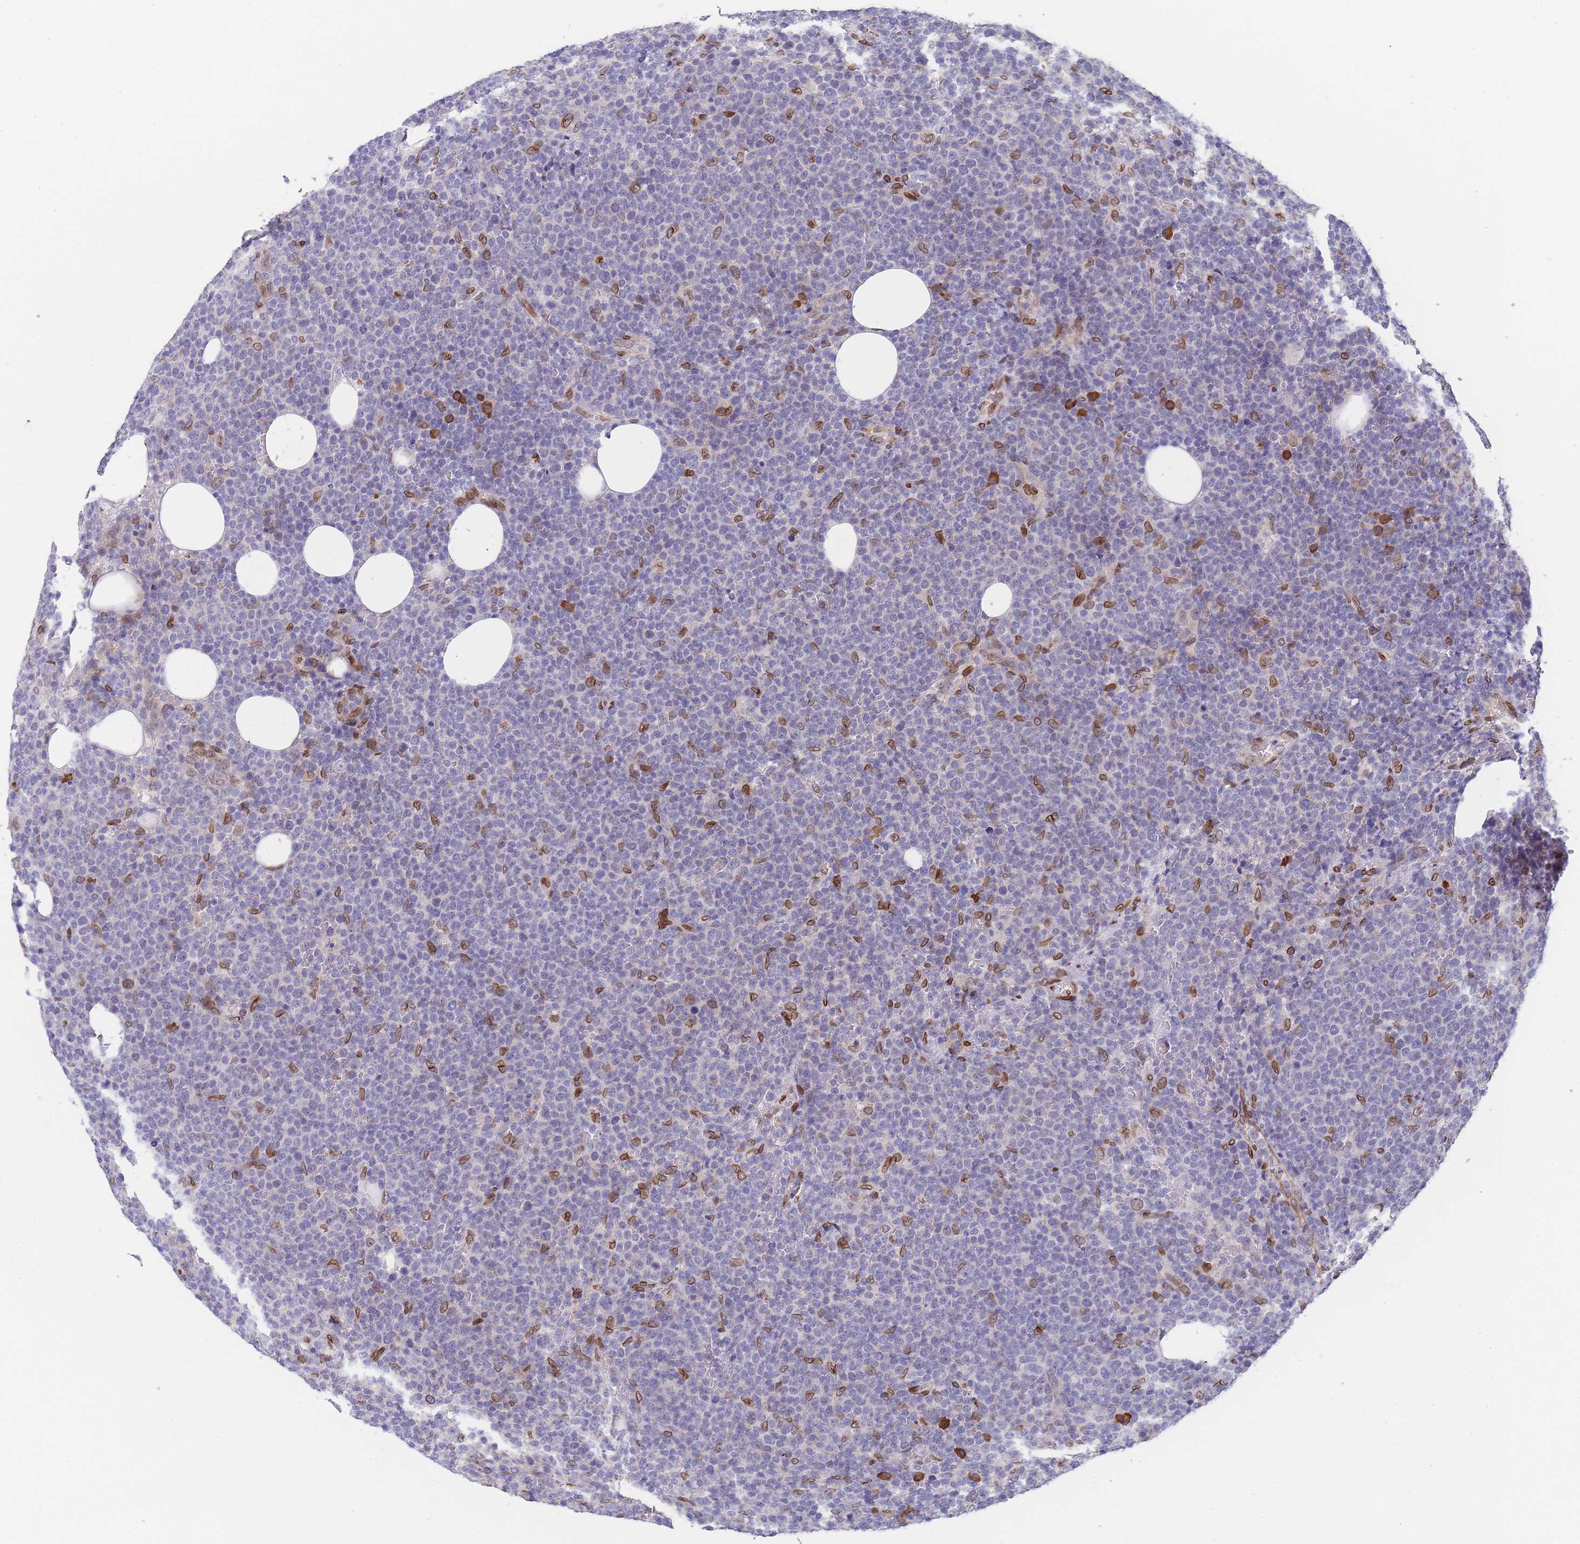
{"staining": {"intensity": "negative", "quantity": "none", "location": "none"}, "tissue": "lymphoma", "cell_type": "Tumor cells", "image_type": "cancer", "snomed": [{"axis": "morphology", "description": "Malignant lymphoma, non-Hodgkin's type, High grade"}, {"axis": "topography", "description": "Lymph node"}], "caption": "High power microscopy image of an IHC histopathology image of high-grade malignant lymphoma, non-Hodgkin's type, revealing no significant expression in tumor cells.", "gene": "ZBTB1", "patient": {"sex": "male", "age": 61}}